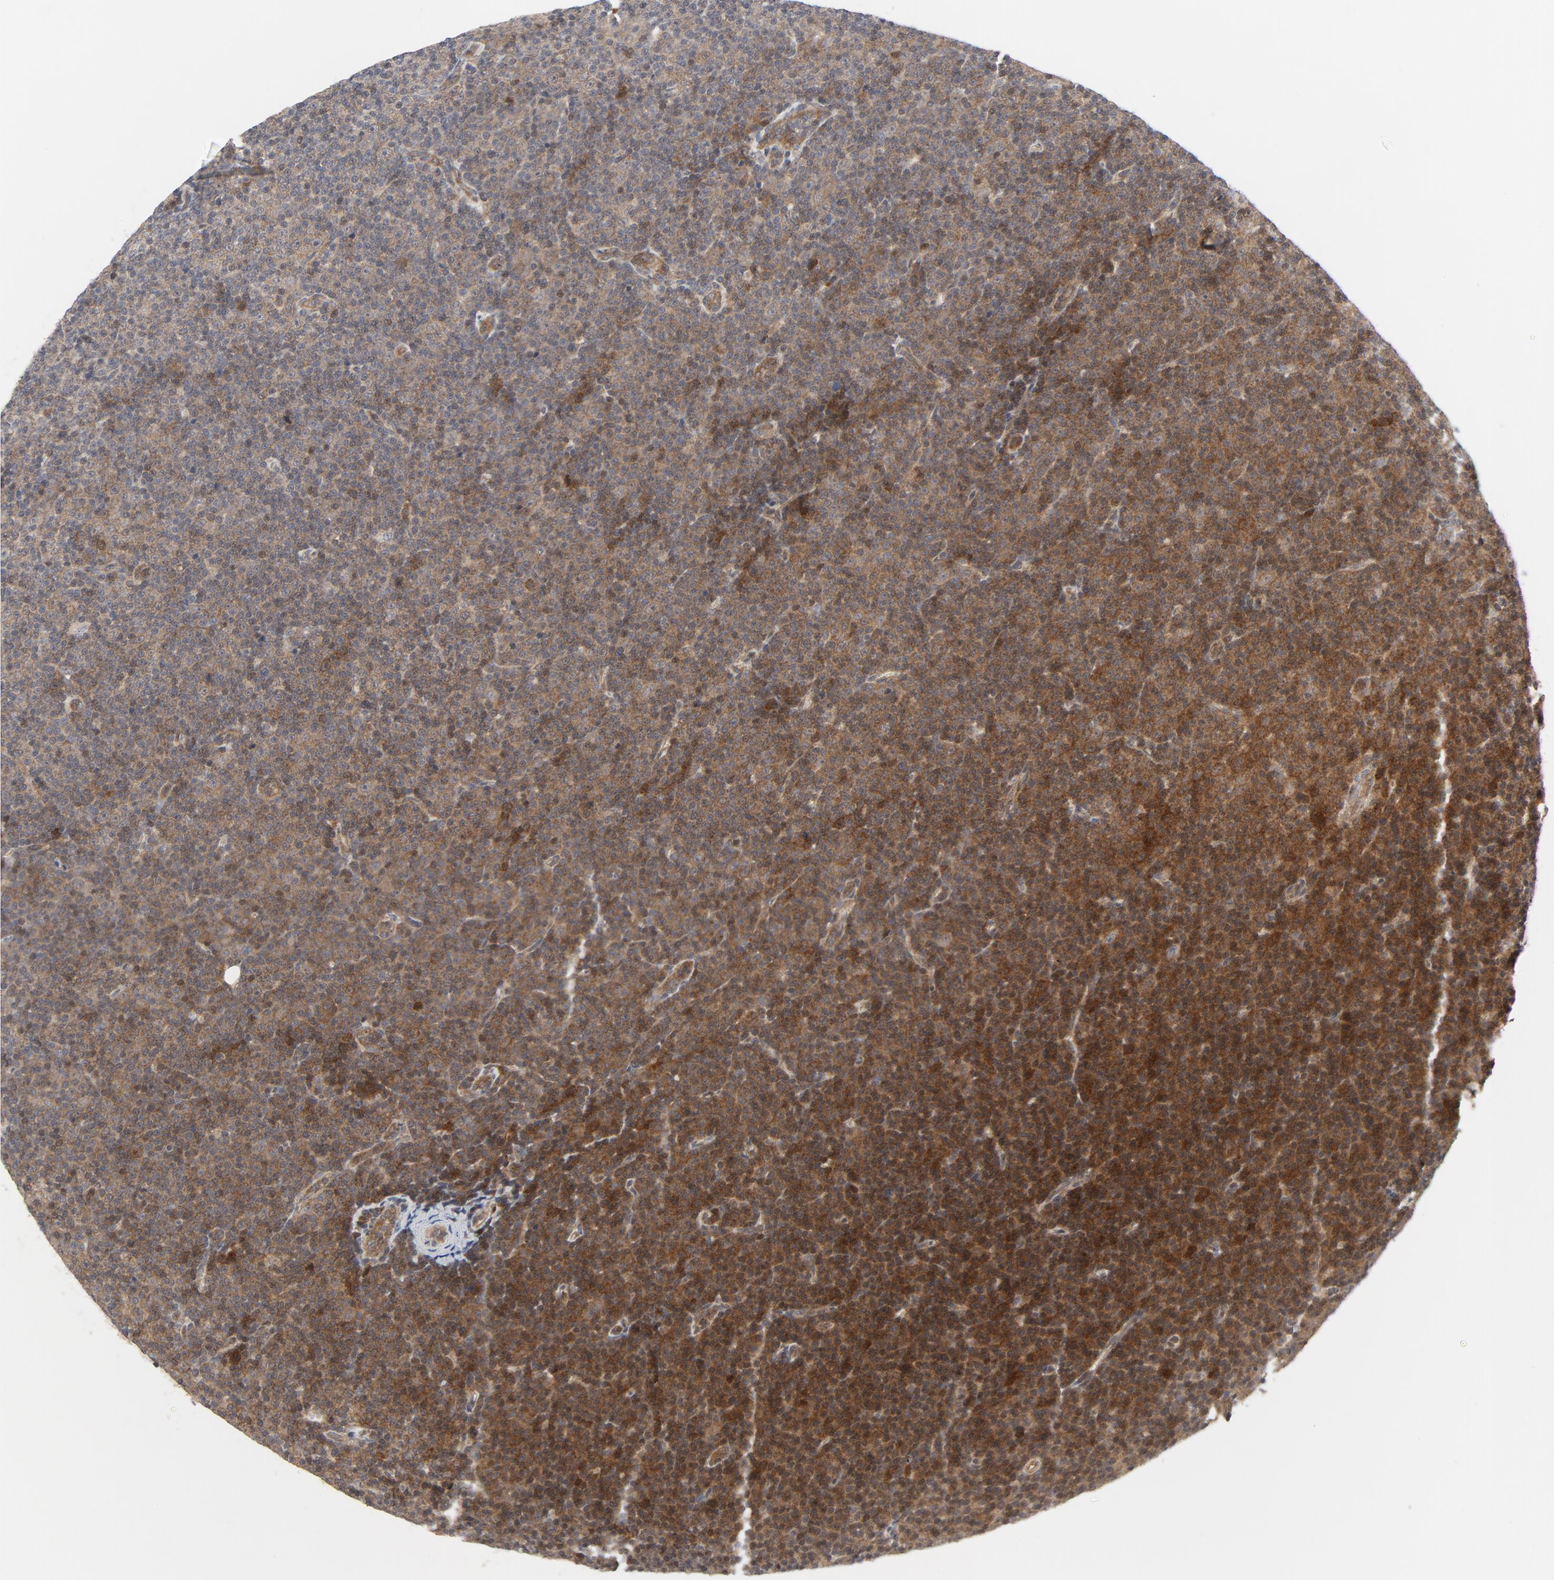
{"staining": {"intensity": "moderate", "quantity": ">75%", "location": "cytoplasmic/membranous"}, "tissue": "lymphoma", "cell_type": "Tumor cells", "image_type": "cancer", "snomed": [{"axis": "morphology", "description": "Malignant lymphoma, non-Hodgkin's type, Low grade"}, {"axis": "topography", "description": "Lymph node"}], "caption": "Human low-grade malignant lymphoma, non-Hodgkin's type stained with a brown dye displays moderate cytoplasmic/membranous positive expression in approximately >75% of tumor cells.", "gene": "MAP2K7", "patient": {"sex": "female", "age": 67}}